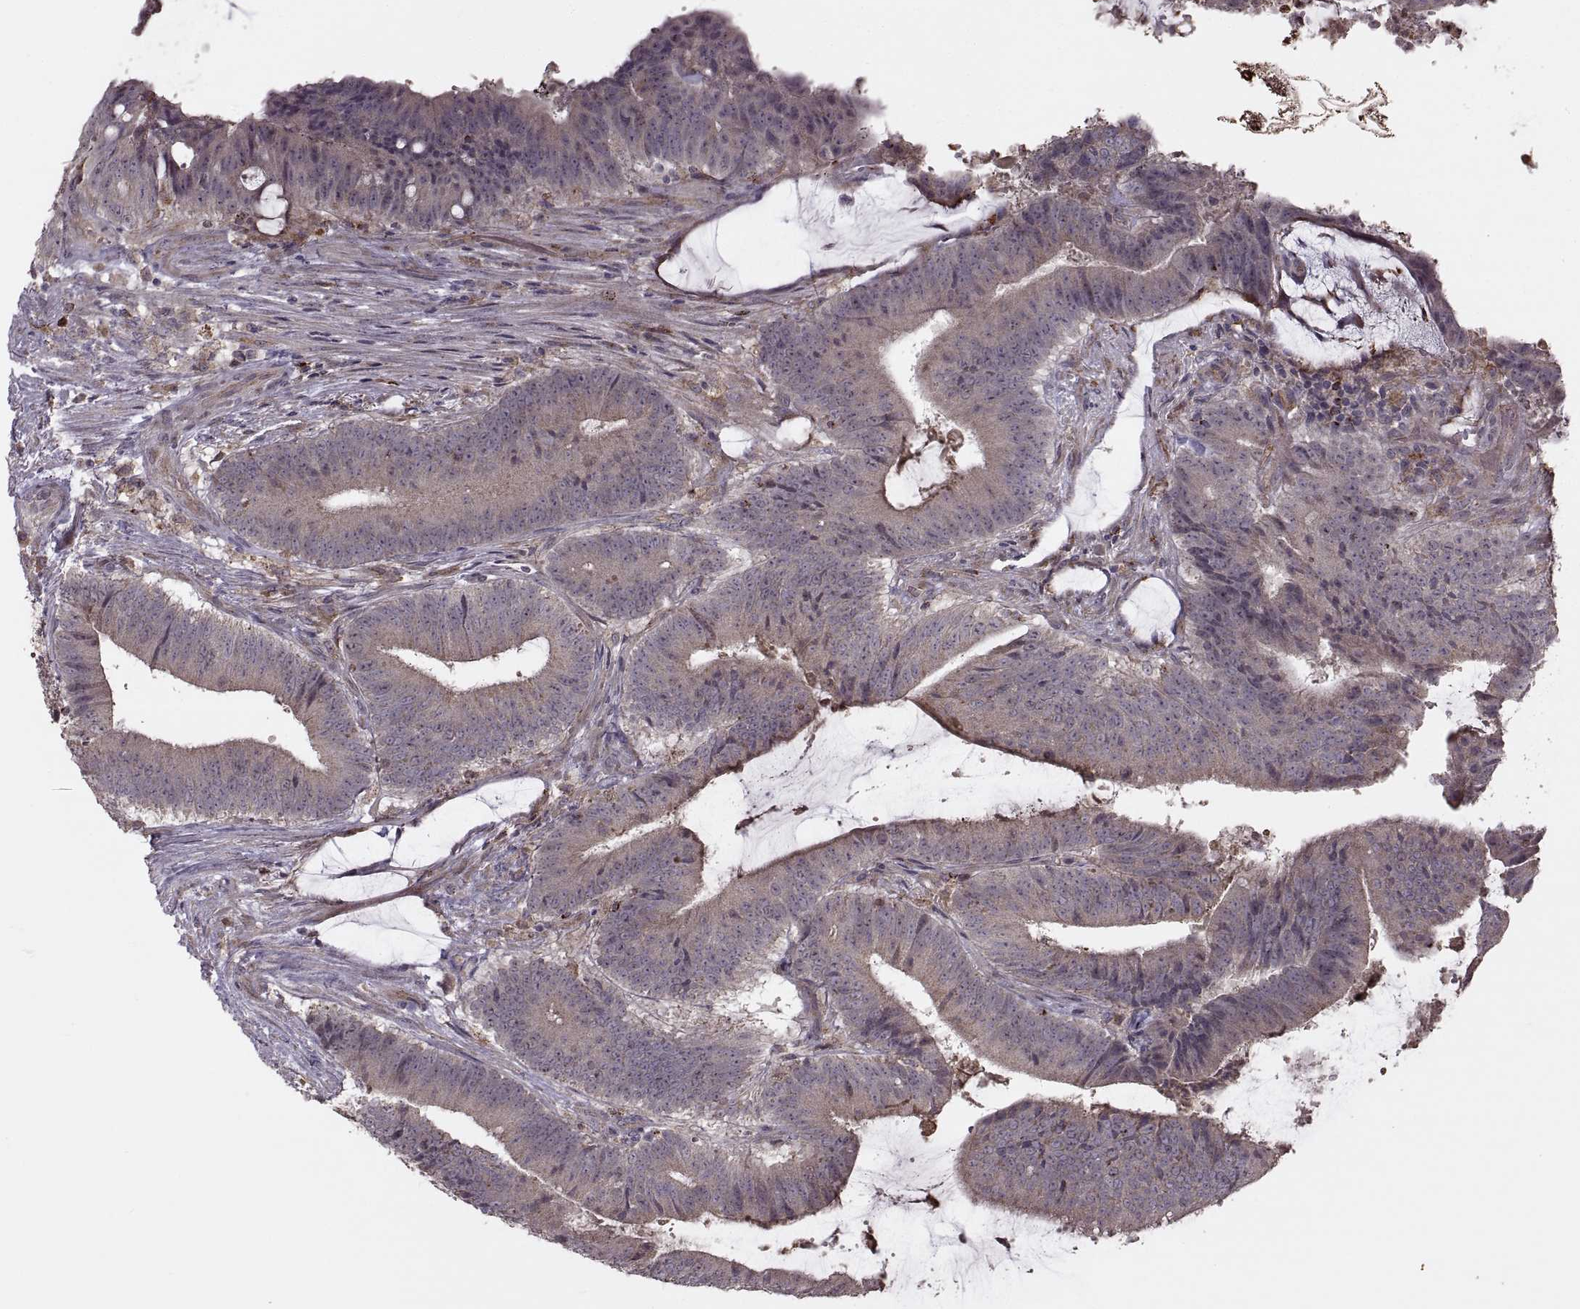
{"staining": {"intensity": "weak", "quantity": ">75%", "location": "cytoplasmic/membranous"}, "tissue": "colorectal cancer", "cell_type": "Tumor cells", "image_type": "cancer", "snomed": [{"axis": "morphology", "description": "Adenocarcinoma, NOS"}, {"axis": "topography", "description": "Colon"}], "caption": "Immunohistochemistry (IHC) of human colorectal adenocarcinoma displays low levels of weak cytoplasmic/membranous positivity in about >75% of tumor cells.", "gene": "PIERCE1", "patient": {"sex": "female", "age": 43}}